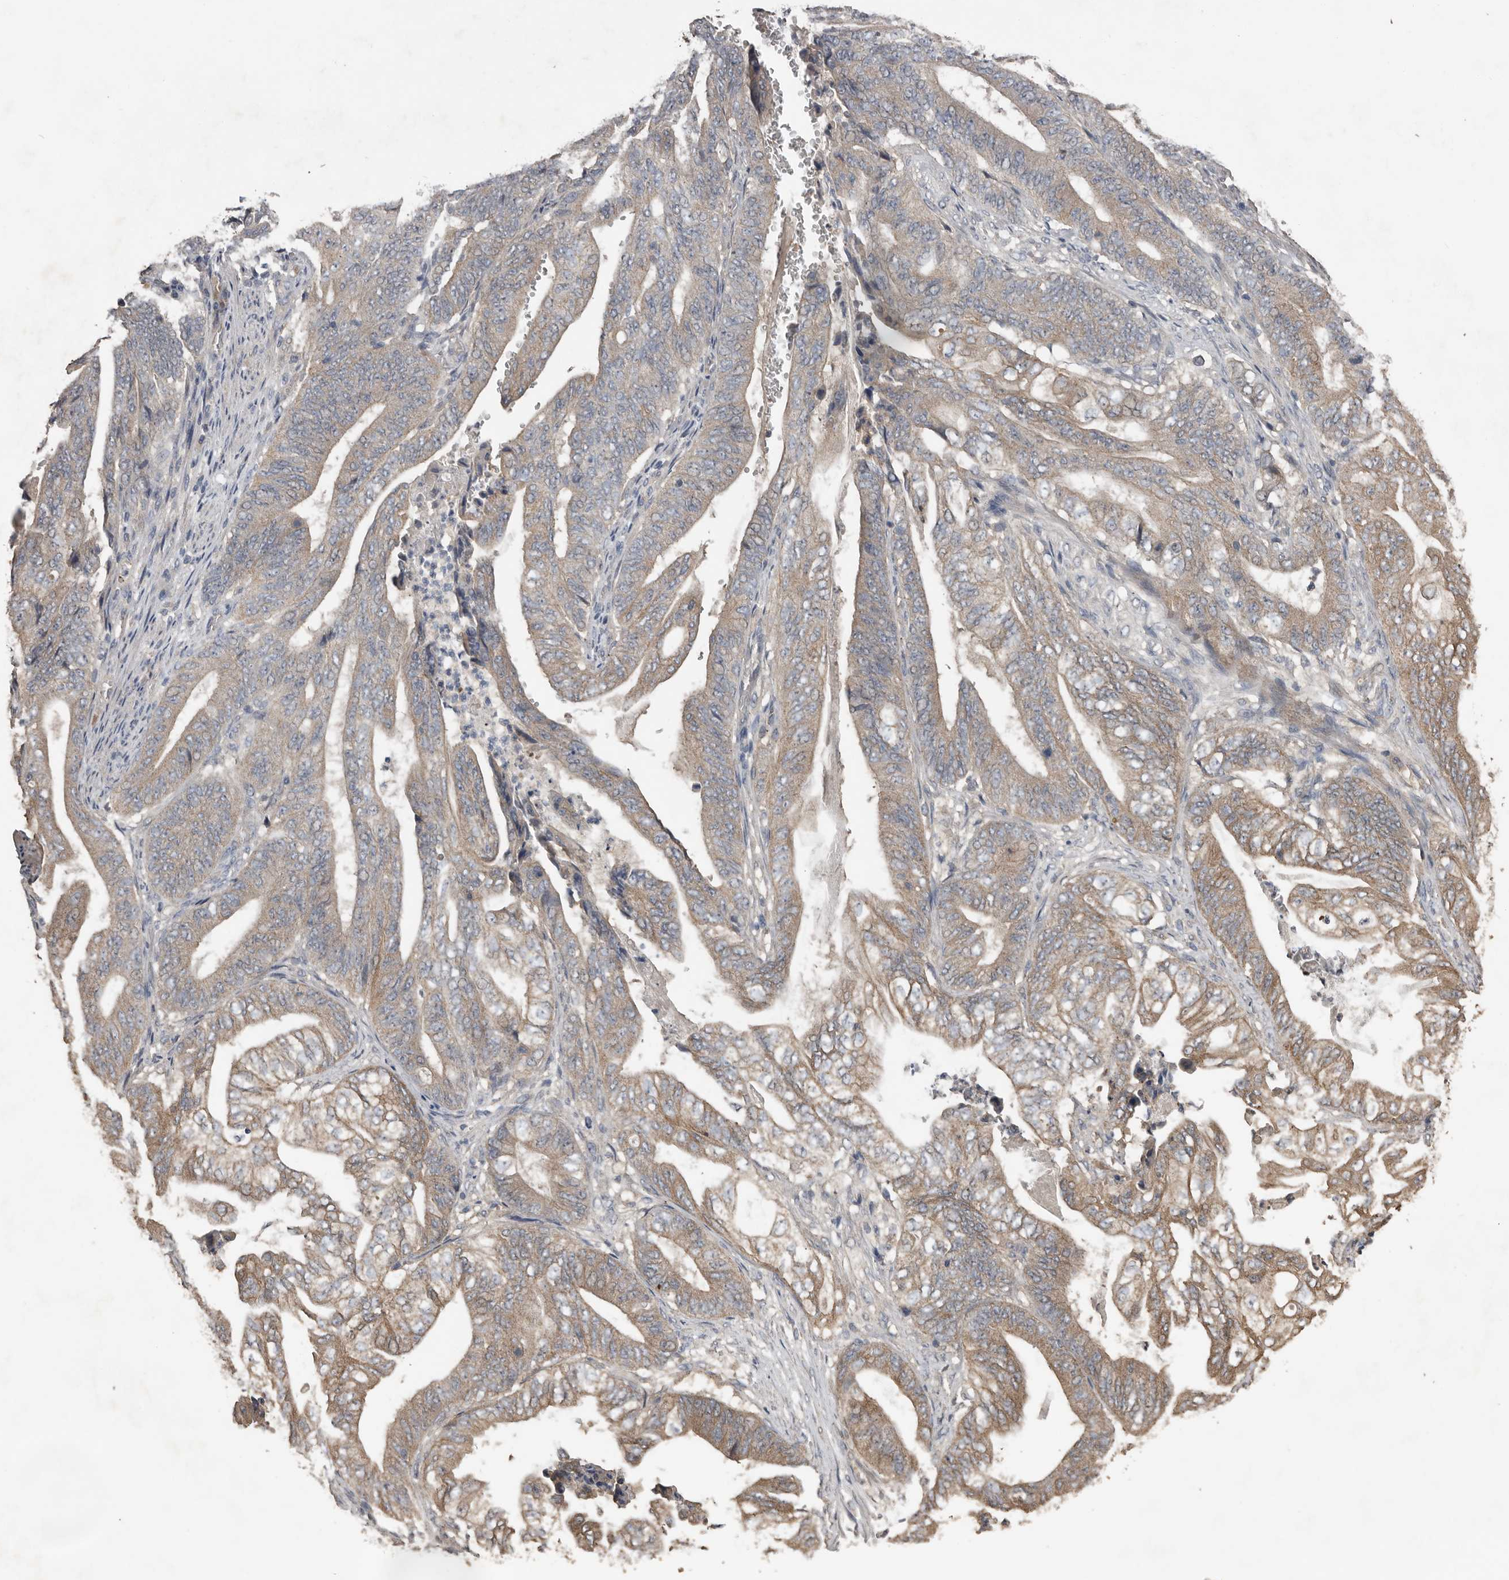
{"staining": {"intensity": "weak", "quantity": ">75%", "location": "cytoplasmic/membranous"}, "tissue": "stomach cancer", "cell_type": "Tumor cells", "image_type": "cancer", "snomed": [{"axis": "morphology", "description": "Adenocarcinoma, NOS"}, {"axis": "topography", "description": "Stomach"}], "caption": "Human stomach adenocarcinoma stained for a protein (brown) displays weak cytoplasmic/membranous positive expression in approximately >75% of tumor cells.", "gene": "HYAL4", "patient": {"sex": "female", "age": 73}}